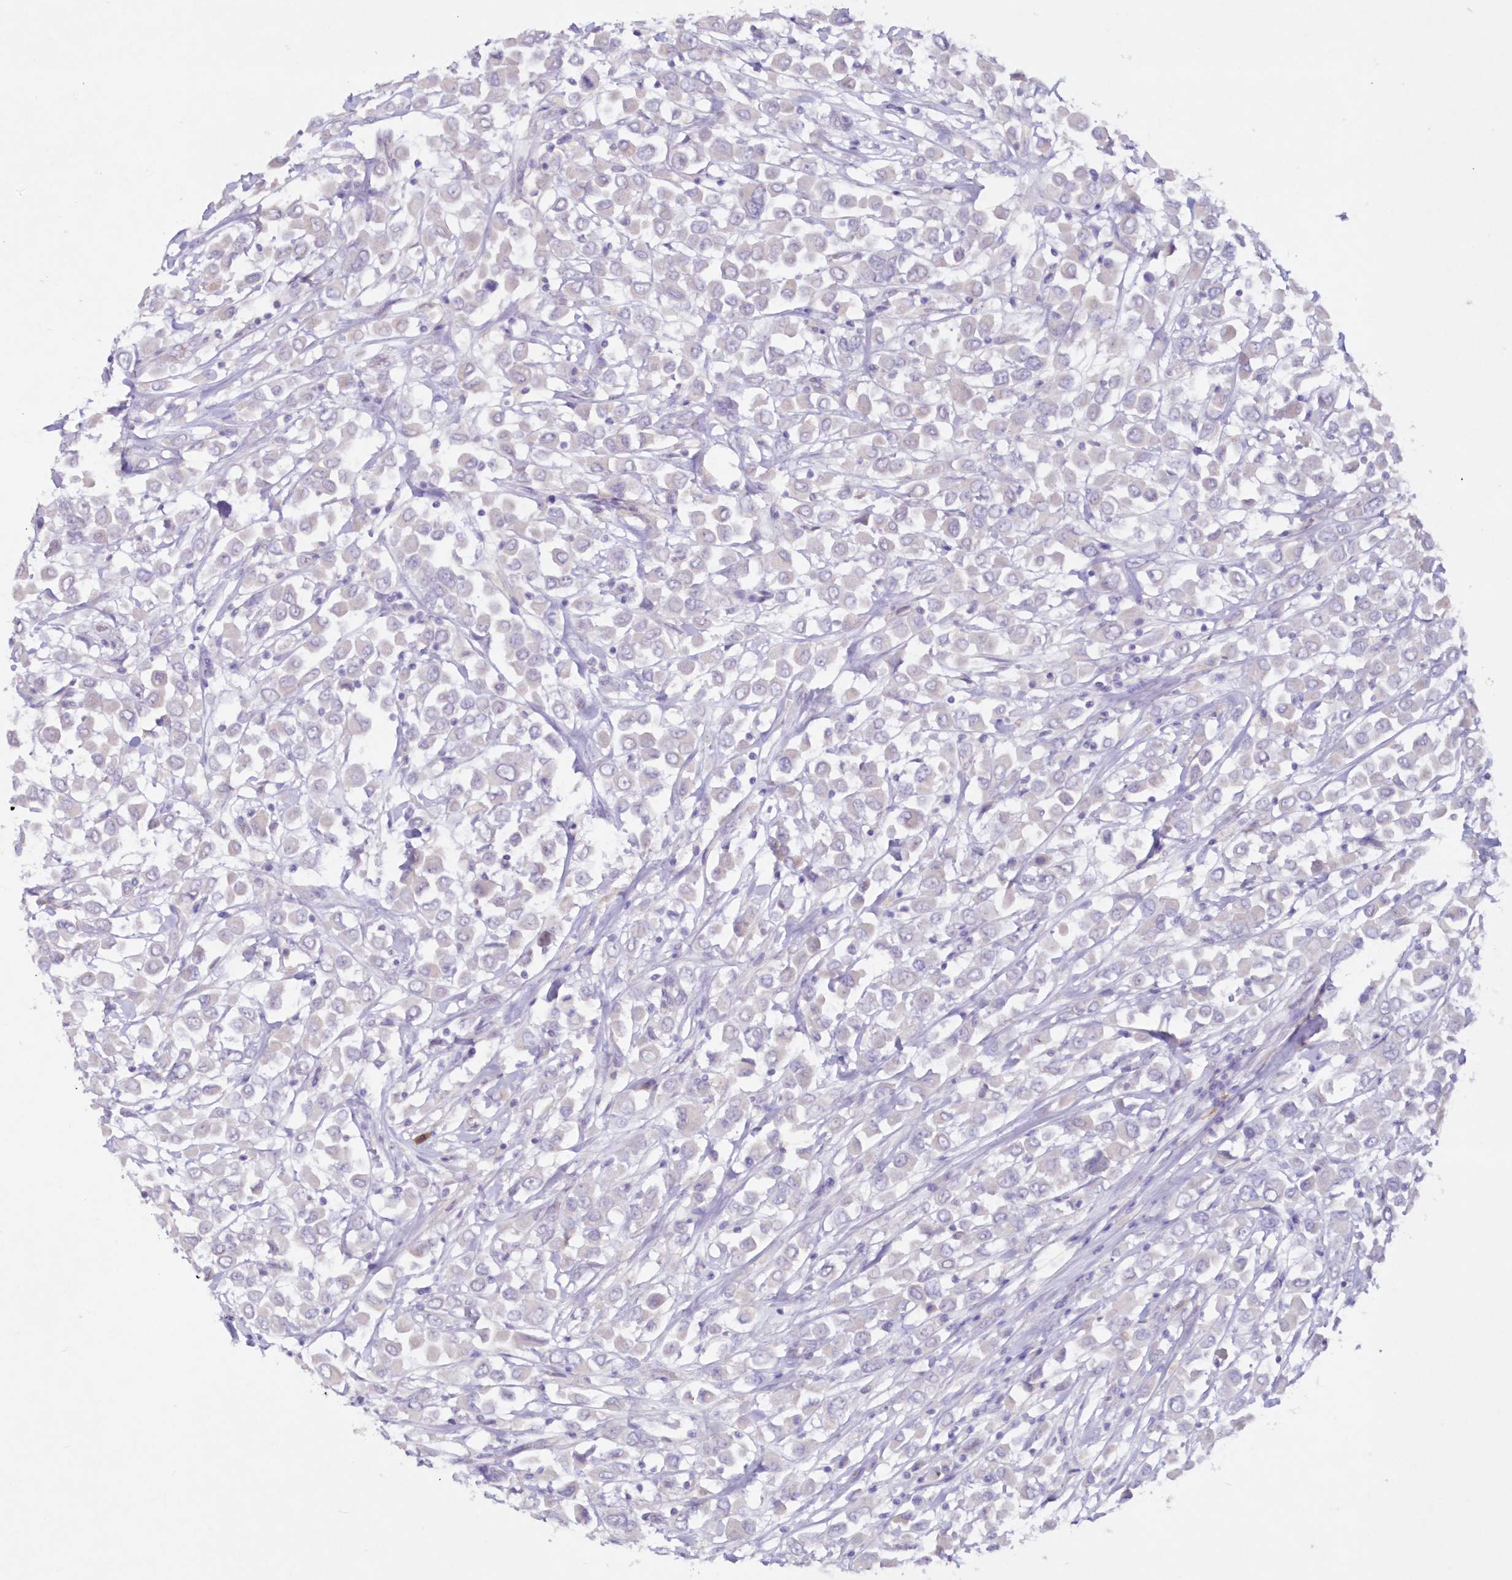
{"staining": {"intensity": "negative", "quantity": "none", "location": "none"}, "tissue": "breast cancer", "cell_type": "Tumor cells", "image_type": "cancer", "snomed": [{"axis": "morphology", "description": "Duct carcinoma"}, {"axis": "topography", "description": "Breast"}], "caption": "Tumor cells show no significant protein positivity in breast cancer (intraductal carcinoma).", "gene": "GCKR", "patient": {"sex": "female", "age": 61}}